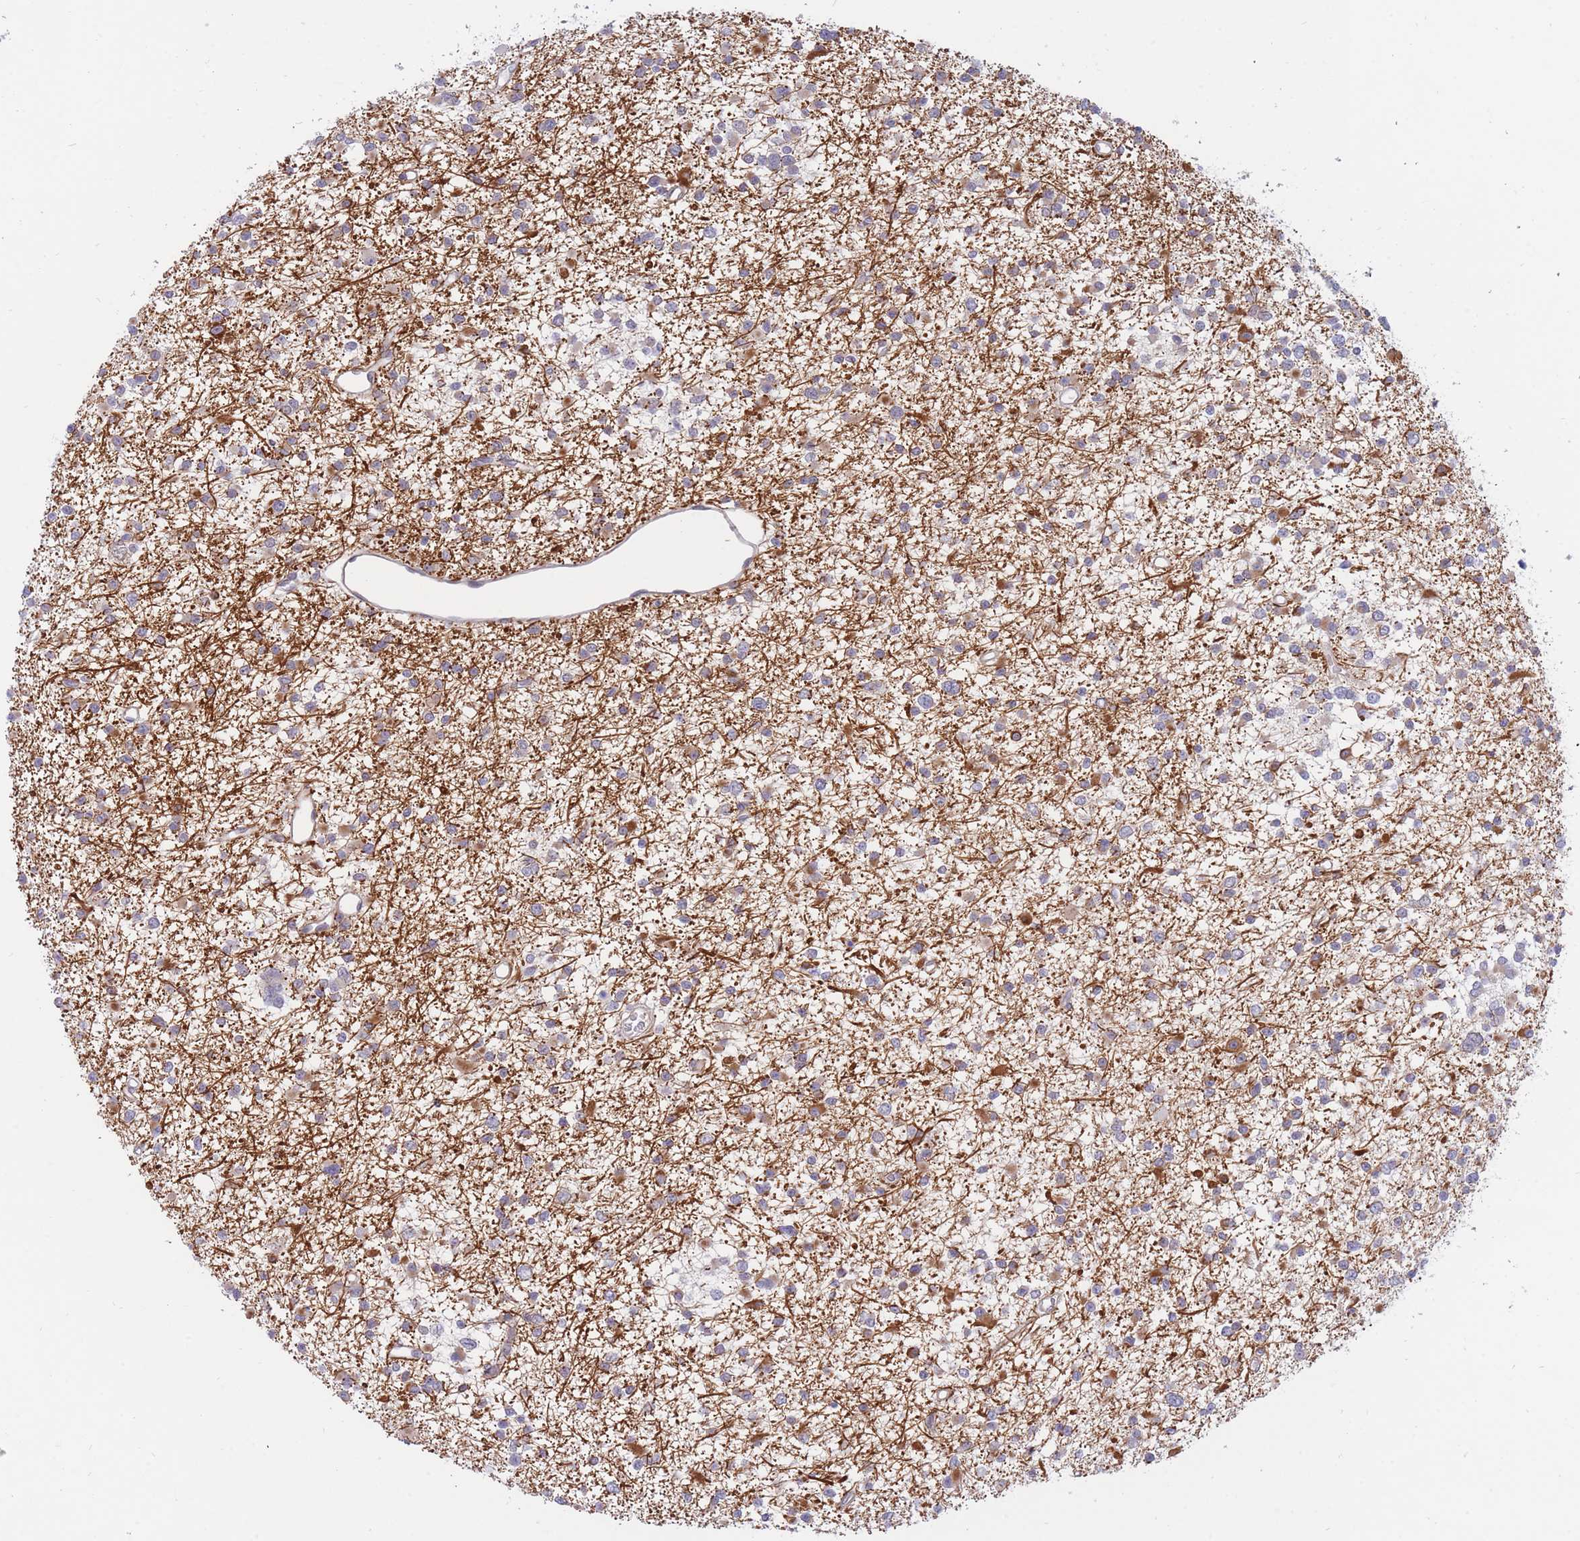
{"staining": {"intensity": "moderate", "quantity": "25%-75%", "location": "cytoplasmic/membranous"}, "tissue": "glioma", "cell_type": "Tumor cells", "image_type": "cancer", "snomed": [{"axis": "morphology", "description": "Glioma, malignant, Low grade"}, {"axis": "topography", "description": "Brain"}], "caption": "Moderate cytoplasmic/membranous expression is seen in approximately 25%-75% of tumor cells in glioma.", "gene": "APOL4", "patient": {"sex": "female", "age": 22}}